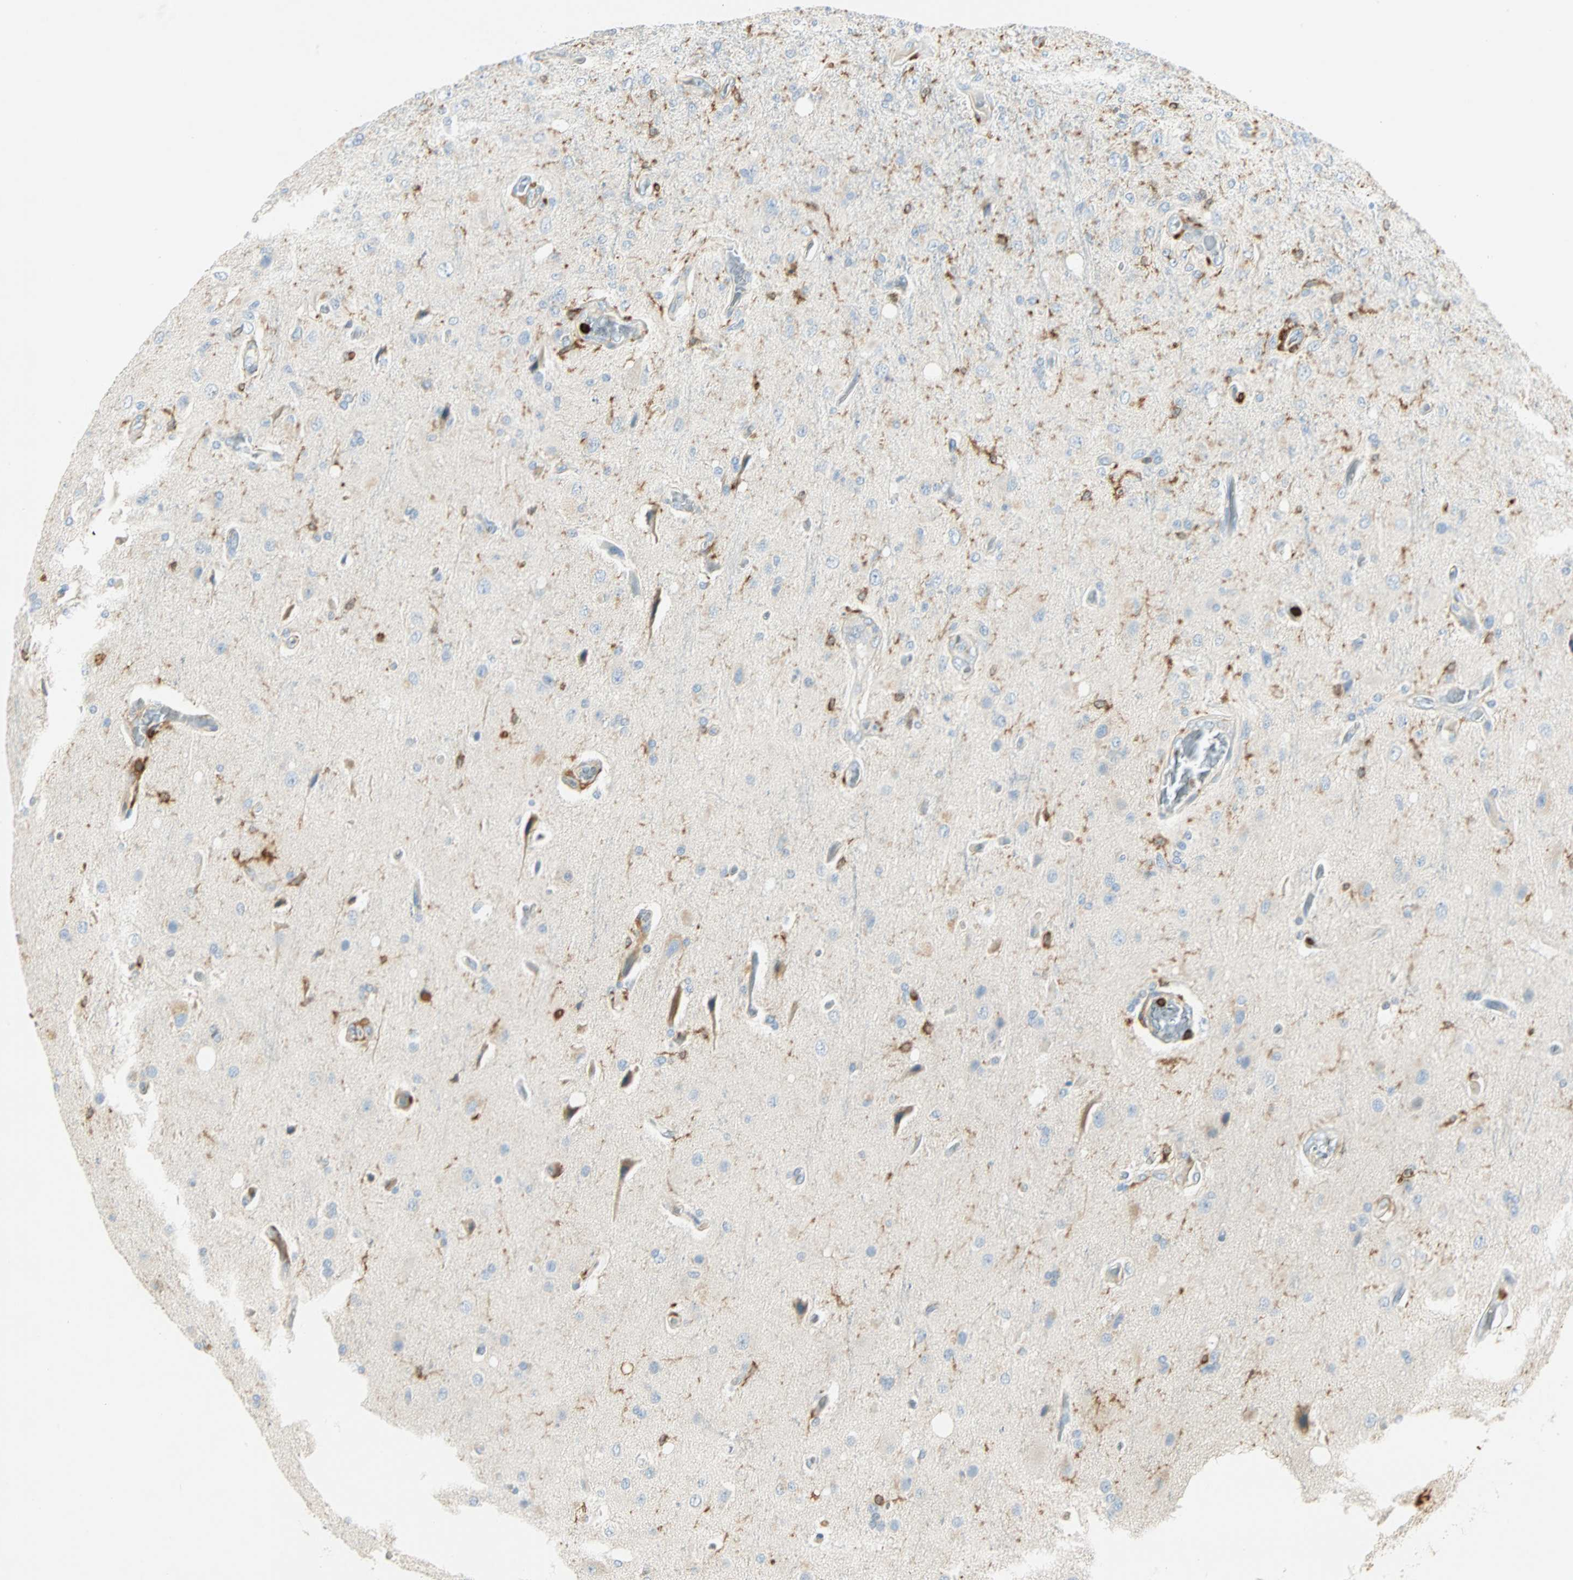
{"staining": {"intensity": "negative", "quantity": "none", "location": "none"}, "tissue": "glioma", "cell_type": "Tumor cells", "image_type": "cancer", "snomed": [{"axis": "morphology", "description": "Normal tissue, NOS"}, {"axis": "morphology", "description": "Glioma, malignant, High grade"}, {"axis": "topography", "description": "Cerebral cortex"}], "caption": "Tumor cells are negative for brown protein staining in malignant glioma (high-grade).", "gene": "FMNL1", "patient": {"sex": "male", "age": 77}}